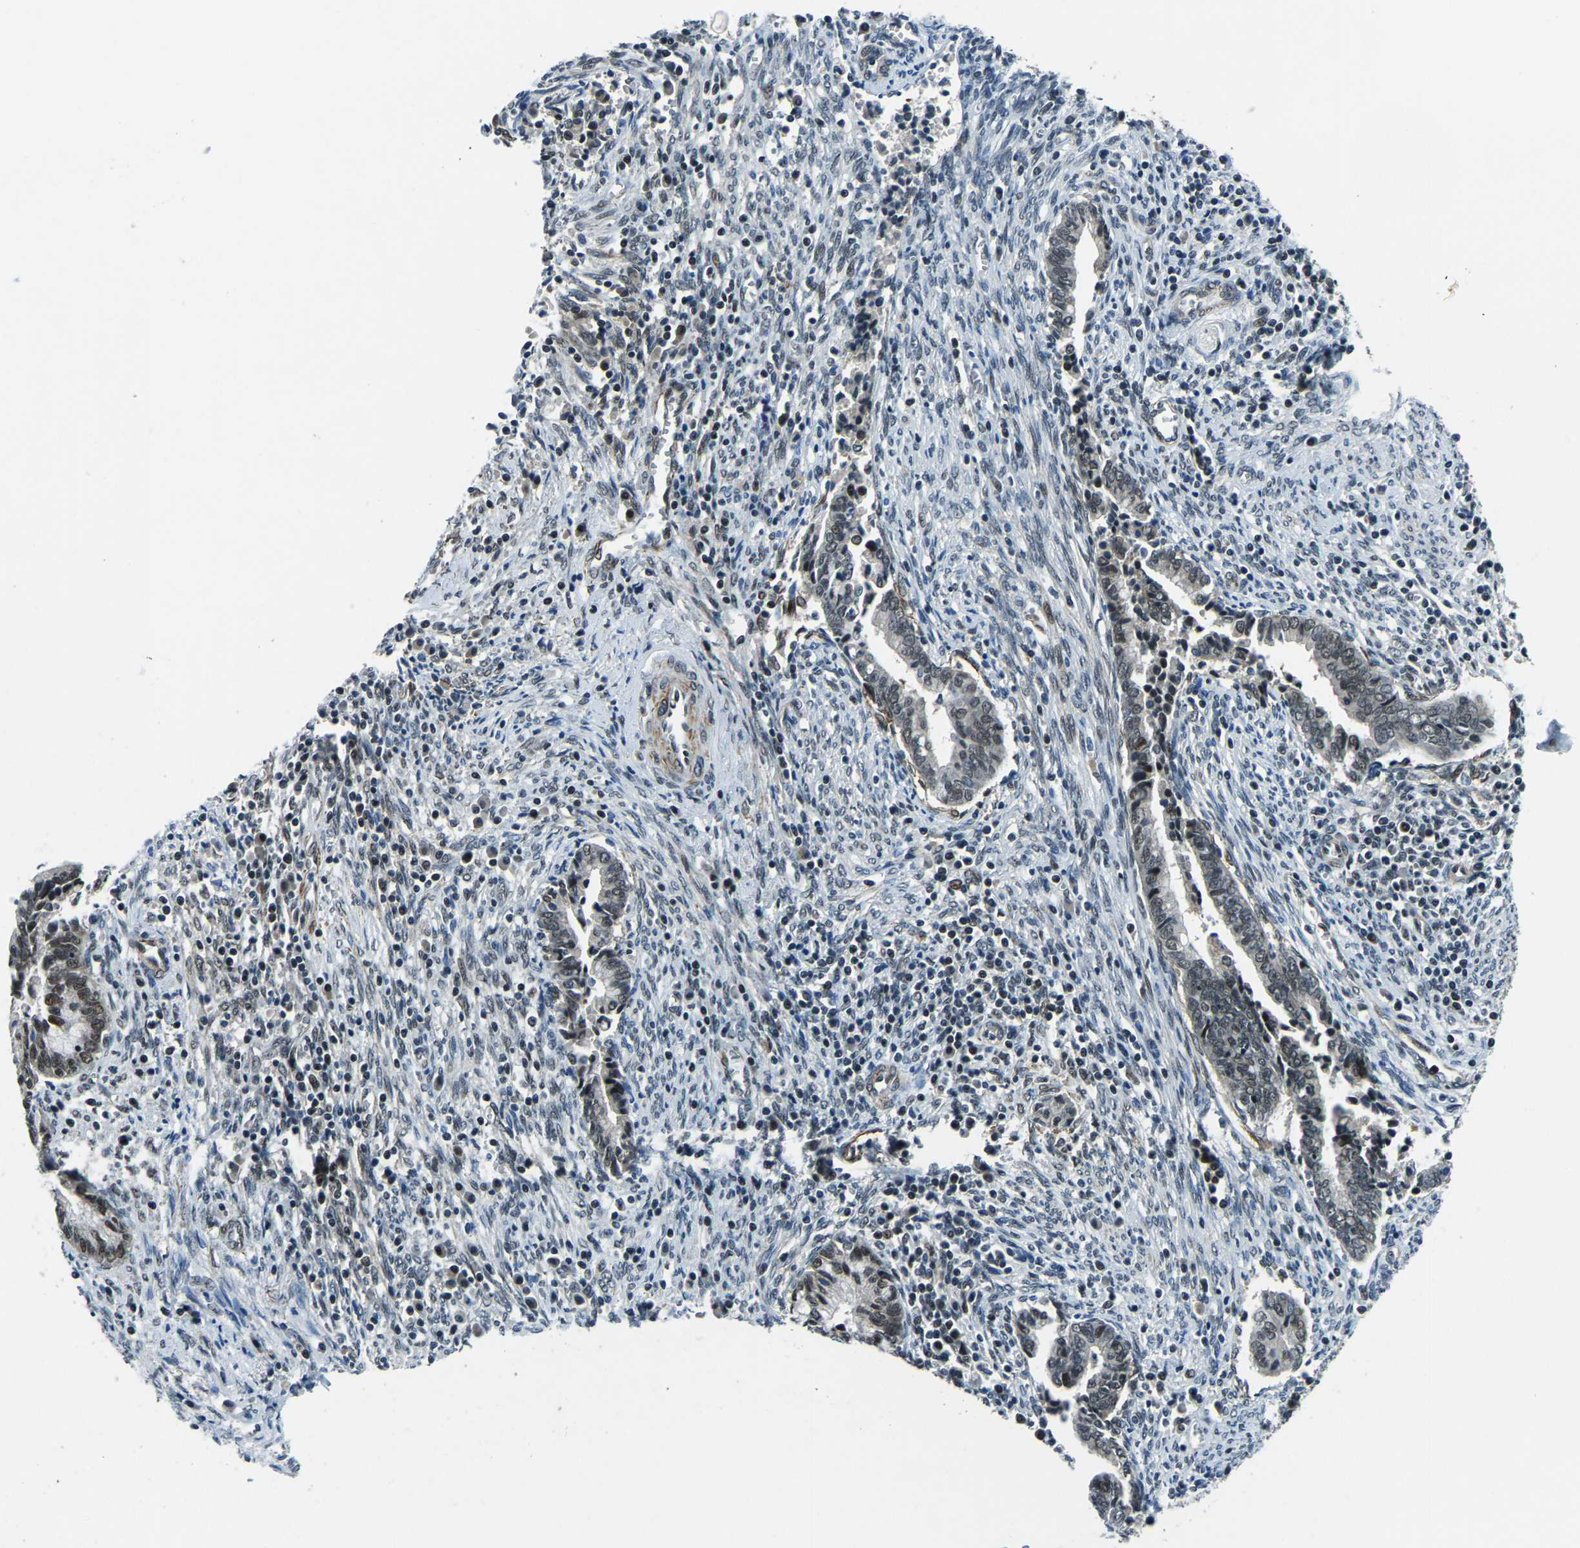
{"staining": {"intensity": "moderate", "quantity": "25%-75%", "location": "nuclear"}, "tissue": "cervical cancer", "cell_type": "Tumor cells", "image_type": "cancer", "snomed": [{"axis": "morphology", "description": "Adenocarcinoma, NOS"}, {"axis": "topography", "description": "Cervix"}], "caption": "Approximately 25%-75% of tumor cells in adenocarcinoma (cervical) exhibit moderate nuclear protein positivity as visualized by brown immunohistochemical staining.", "gene": "PRCC", "patient": {"sex": "female", "age": 44}}